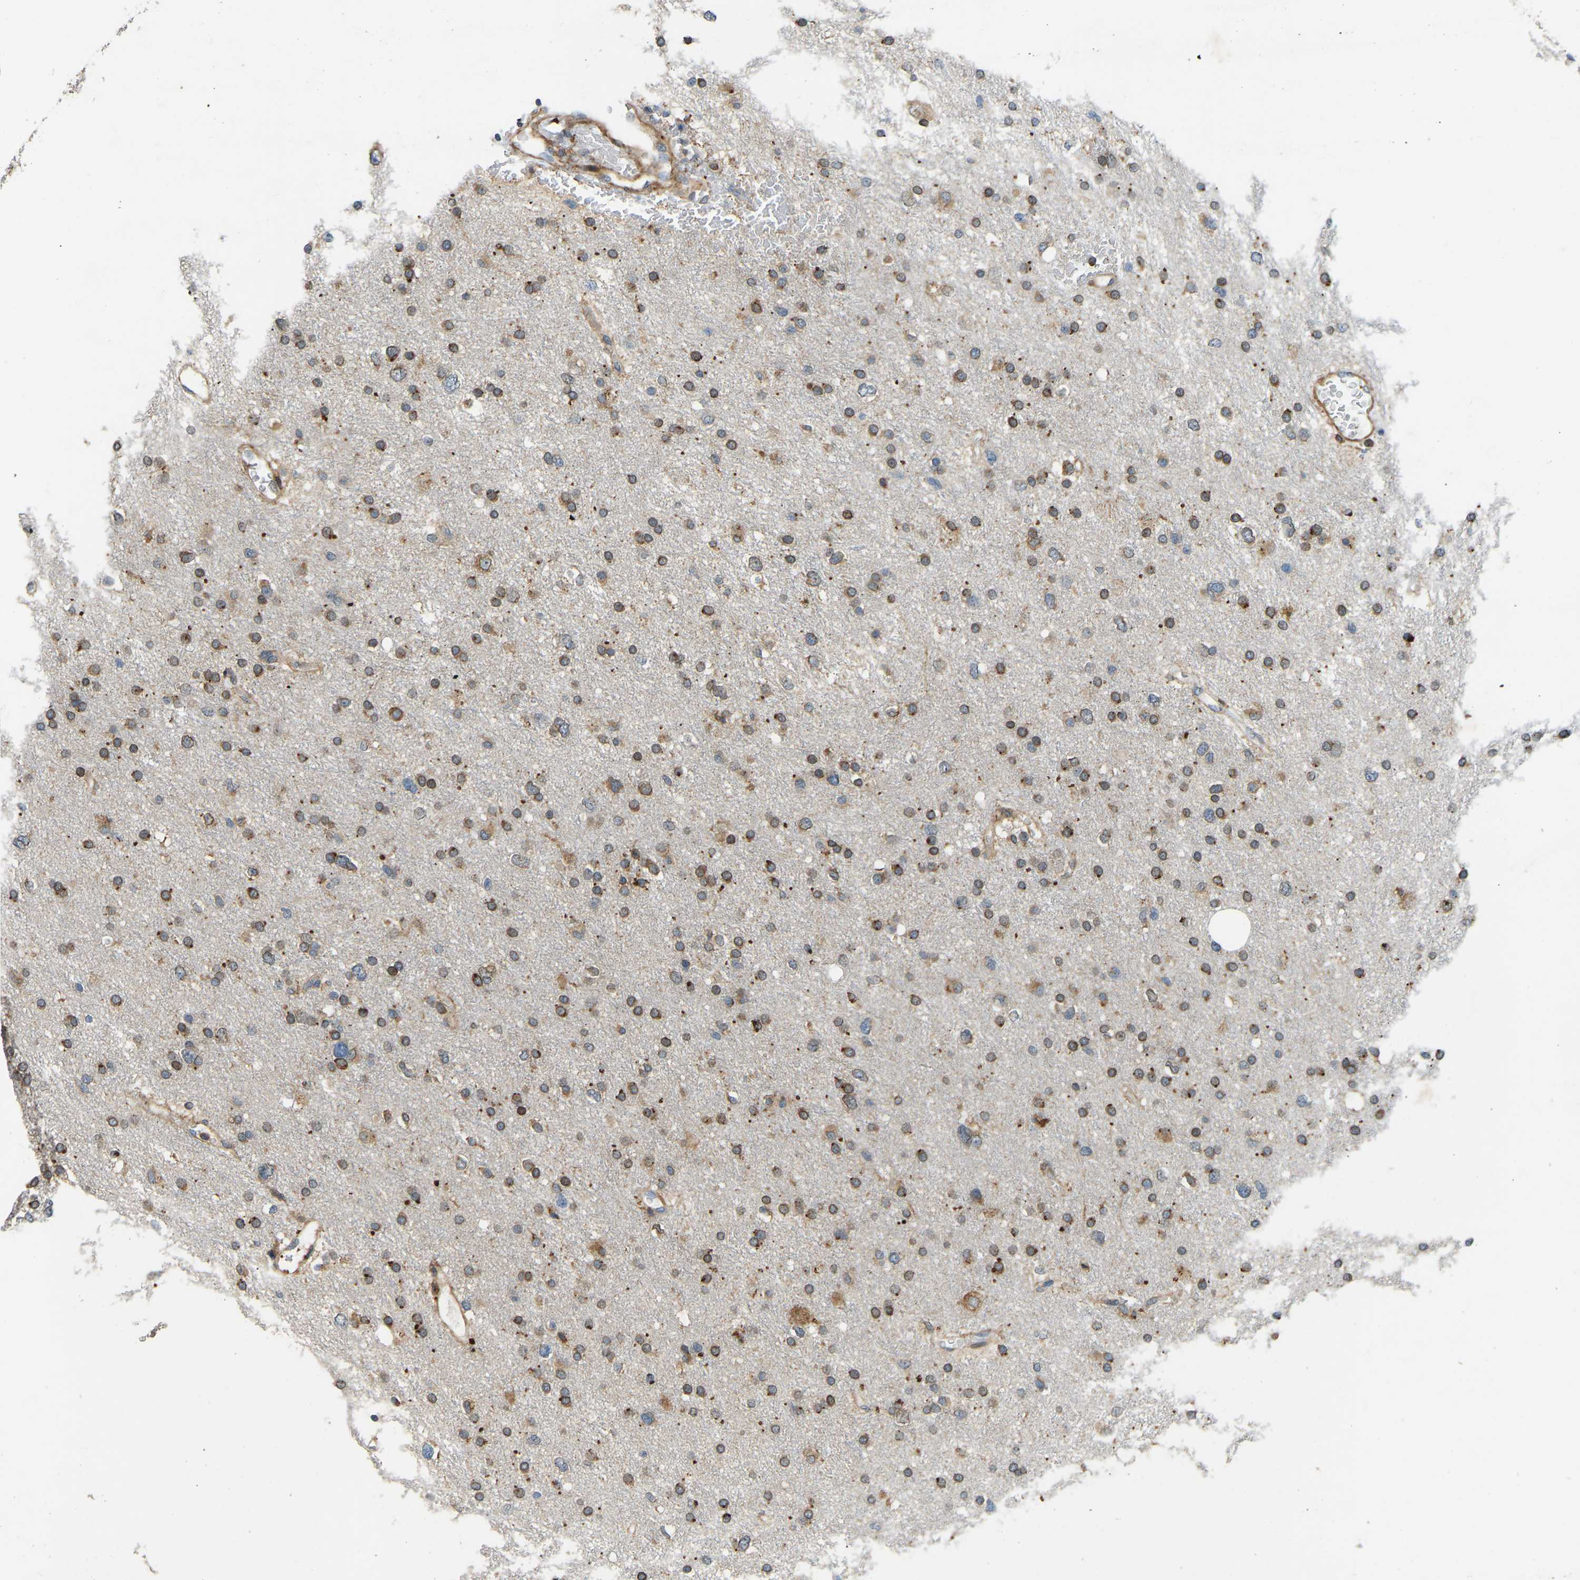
{"staining": {"intensity": "moderate", "quantity": ">75%", "location": "cytoplasmic/membranous"}, "tissue": "glioma", "cell_type": "Tumor cells", "image_type": "cancer", "snomed": [{"axis": "morphology", "description": "Glioma, malignant, Low grade"}, {"axis": "topography", "description": "Brain"}], "caption": "Protein expression analysis of human malignant low-grade glioma reveals moderate cytoplasmic/membranous staining in about >75% of tumor cells.", "gene": "OS9", "patient": {"sex": "female", "age": 37}}